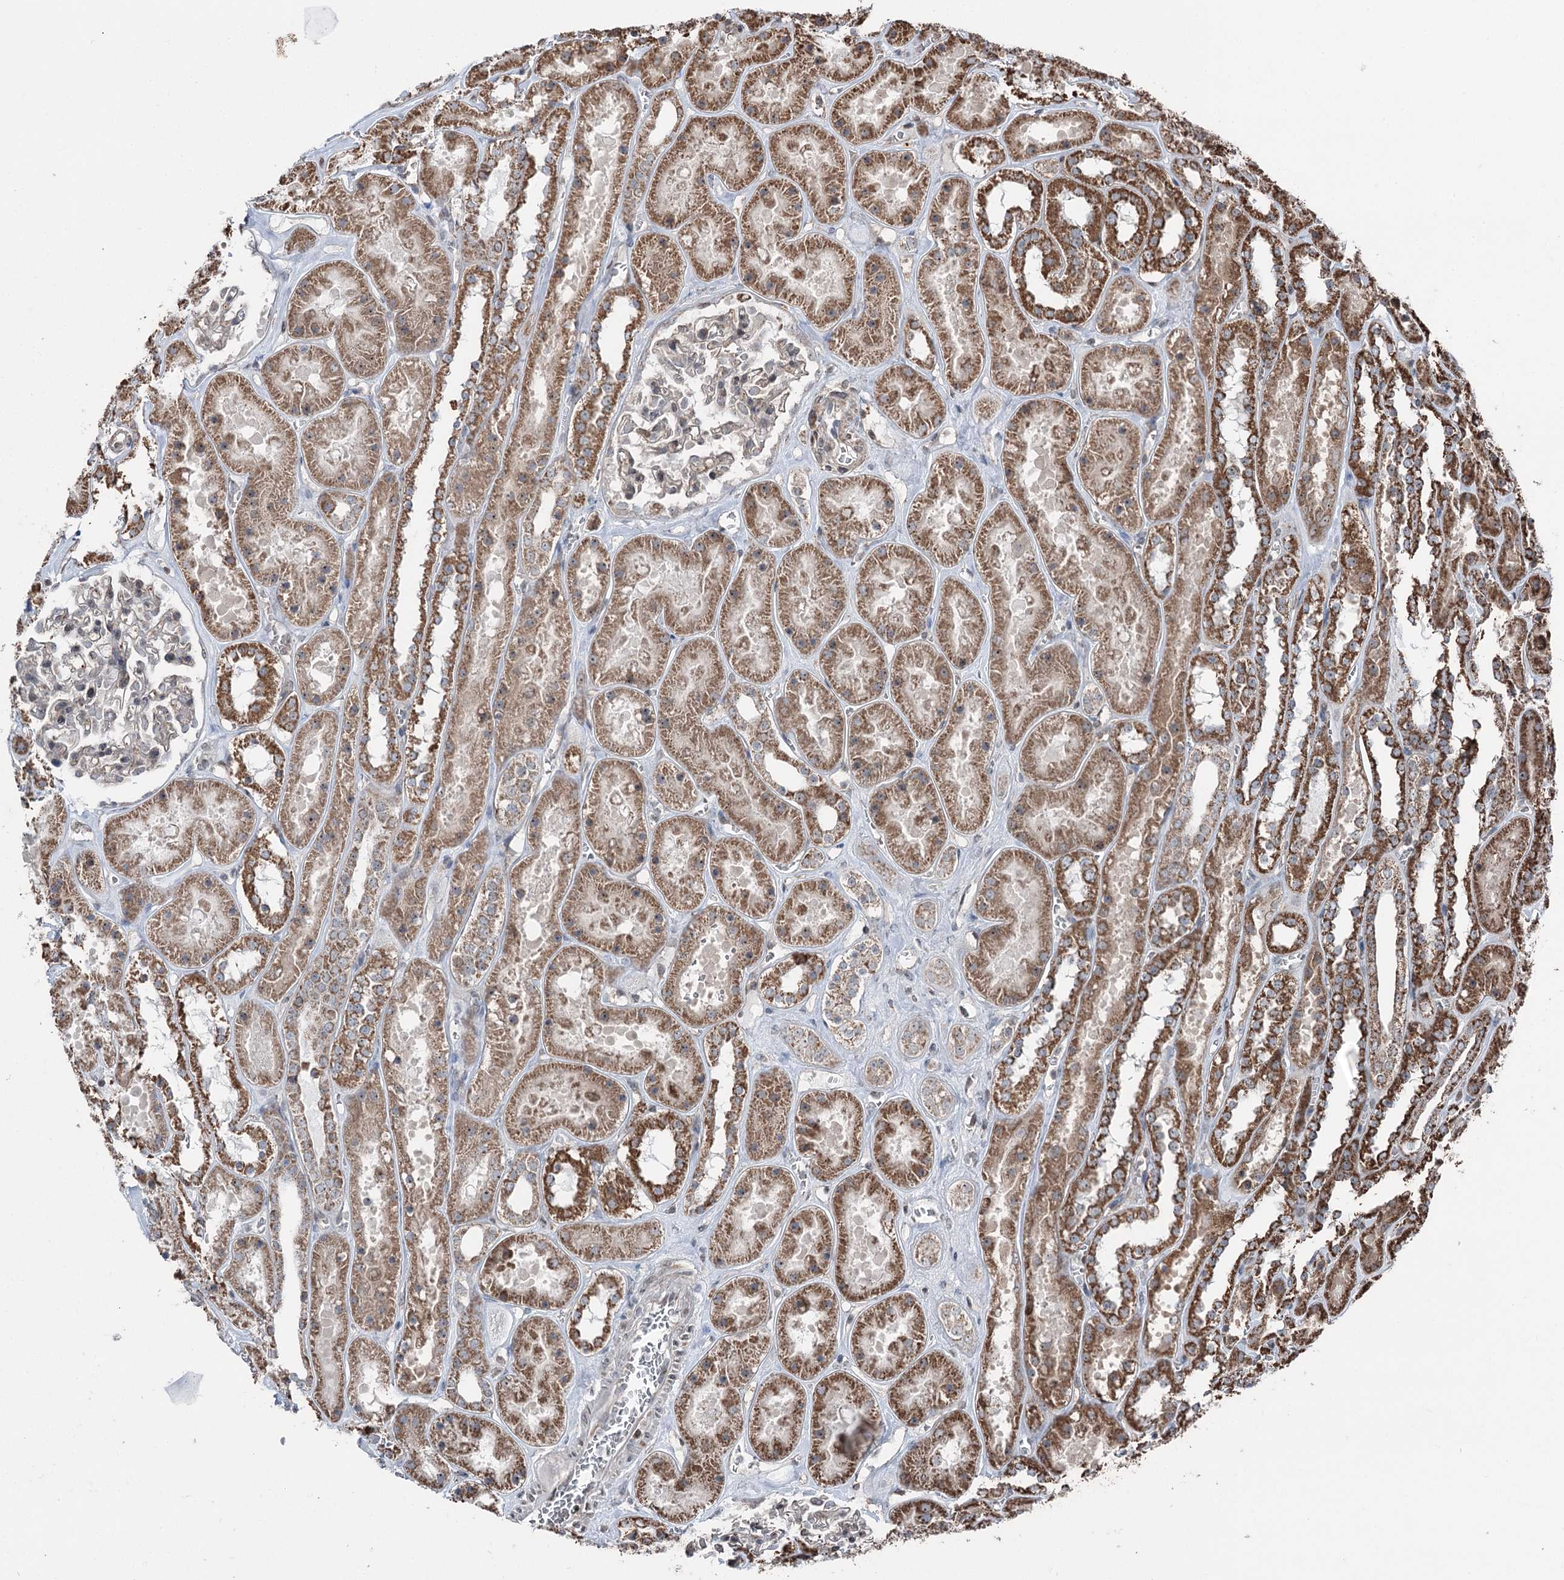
{"staining": {"intensity": "negative", "quantity": "none", "location": "none"}, "tissue": "kidney", "cell_type": "Cells in glomeruli", "image_type": "normal", "snomed": [{"axis": "morphology", "description": "Normal tissue, NOS"}, {"axis": "topography", "description": "Kidney"}], "caption": "DAB (3,3'-diaminobenzidine) immunohistochemical staining of benign kidney exhibits no significant positivity in cells in glomeruli.", "gene": "STEEP1", "patient": {"sex": "female", "age": 41}}